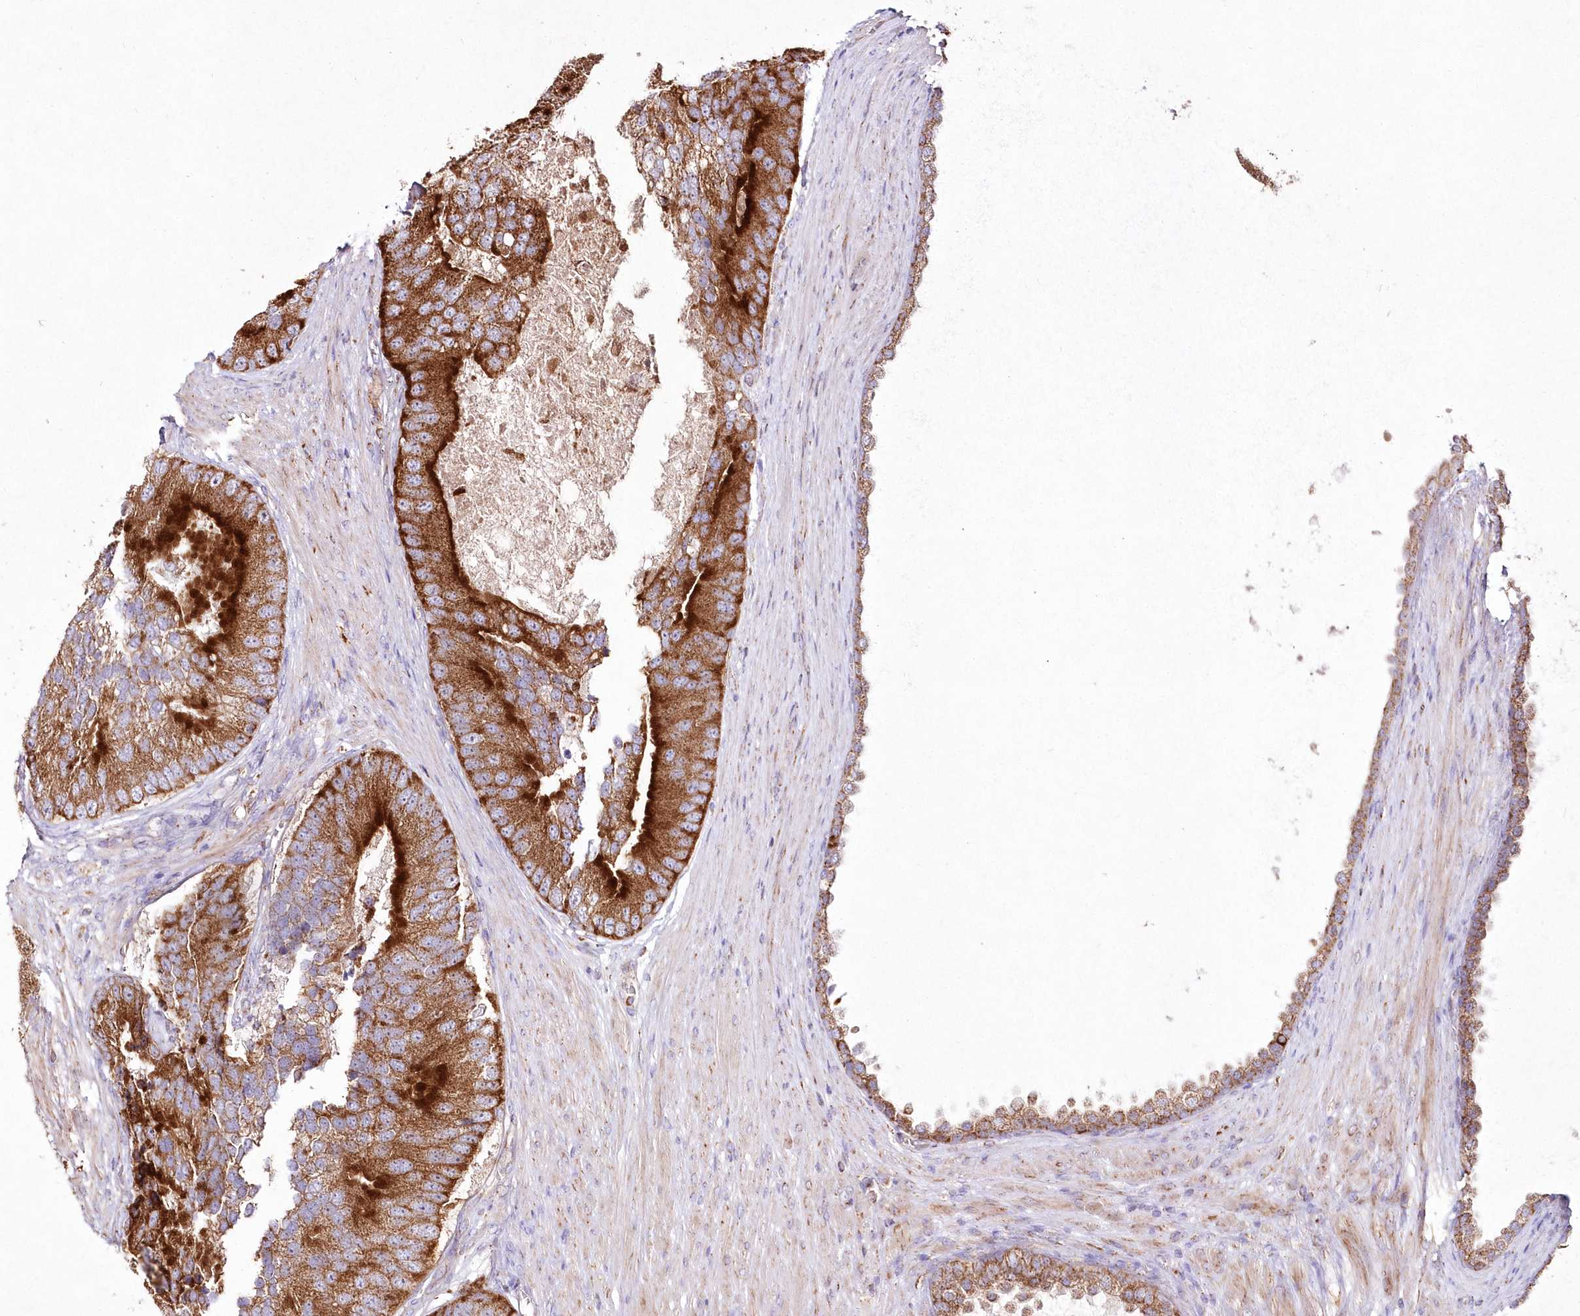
{"staining": {"intensity": "strong", "quantity": ">75%", "location": "cytoplasmic/membranous"}, "tissue": "prostate cancer", "cell_type": "Tumor cells", "image_type": "cancer", "snomed": [{"axis": "morphology", "description": "Adenocarcinoma, High grade"}, {"axis": "topography", "description": "Prostate"}], "caption": "Human prostate cancer (adenocarcinoma (high-grade)) stained with a brown dye exhibits strong cytoplasmic/membranous positive positivity in approximately >75% of tumor cells.", "gene": "DNA2", "patient": {"sex": "male", "age": 70}}